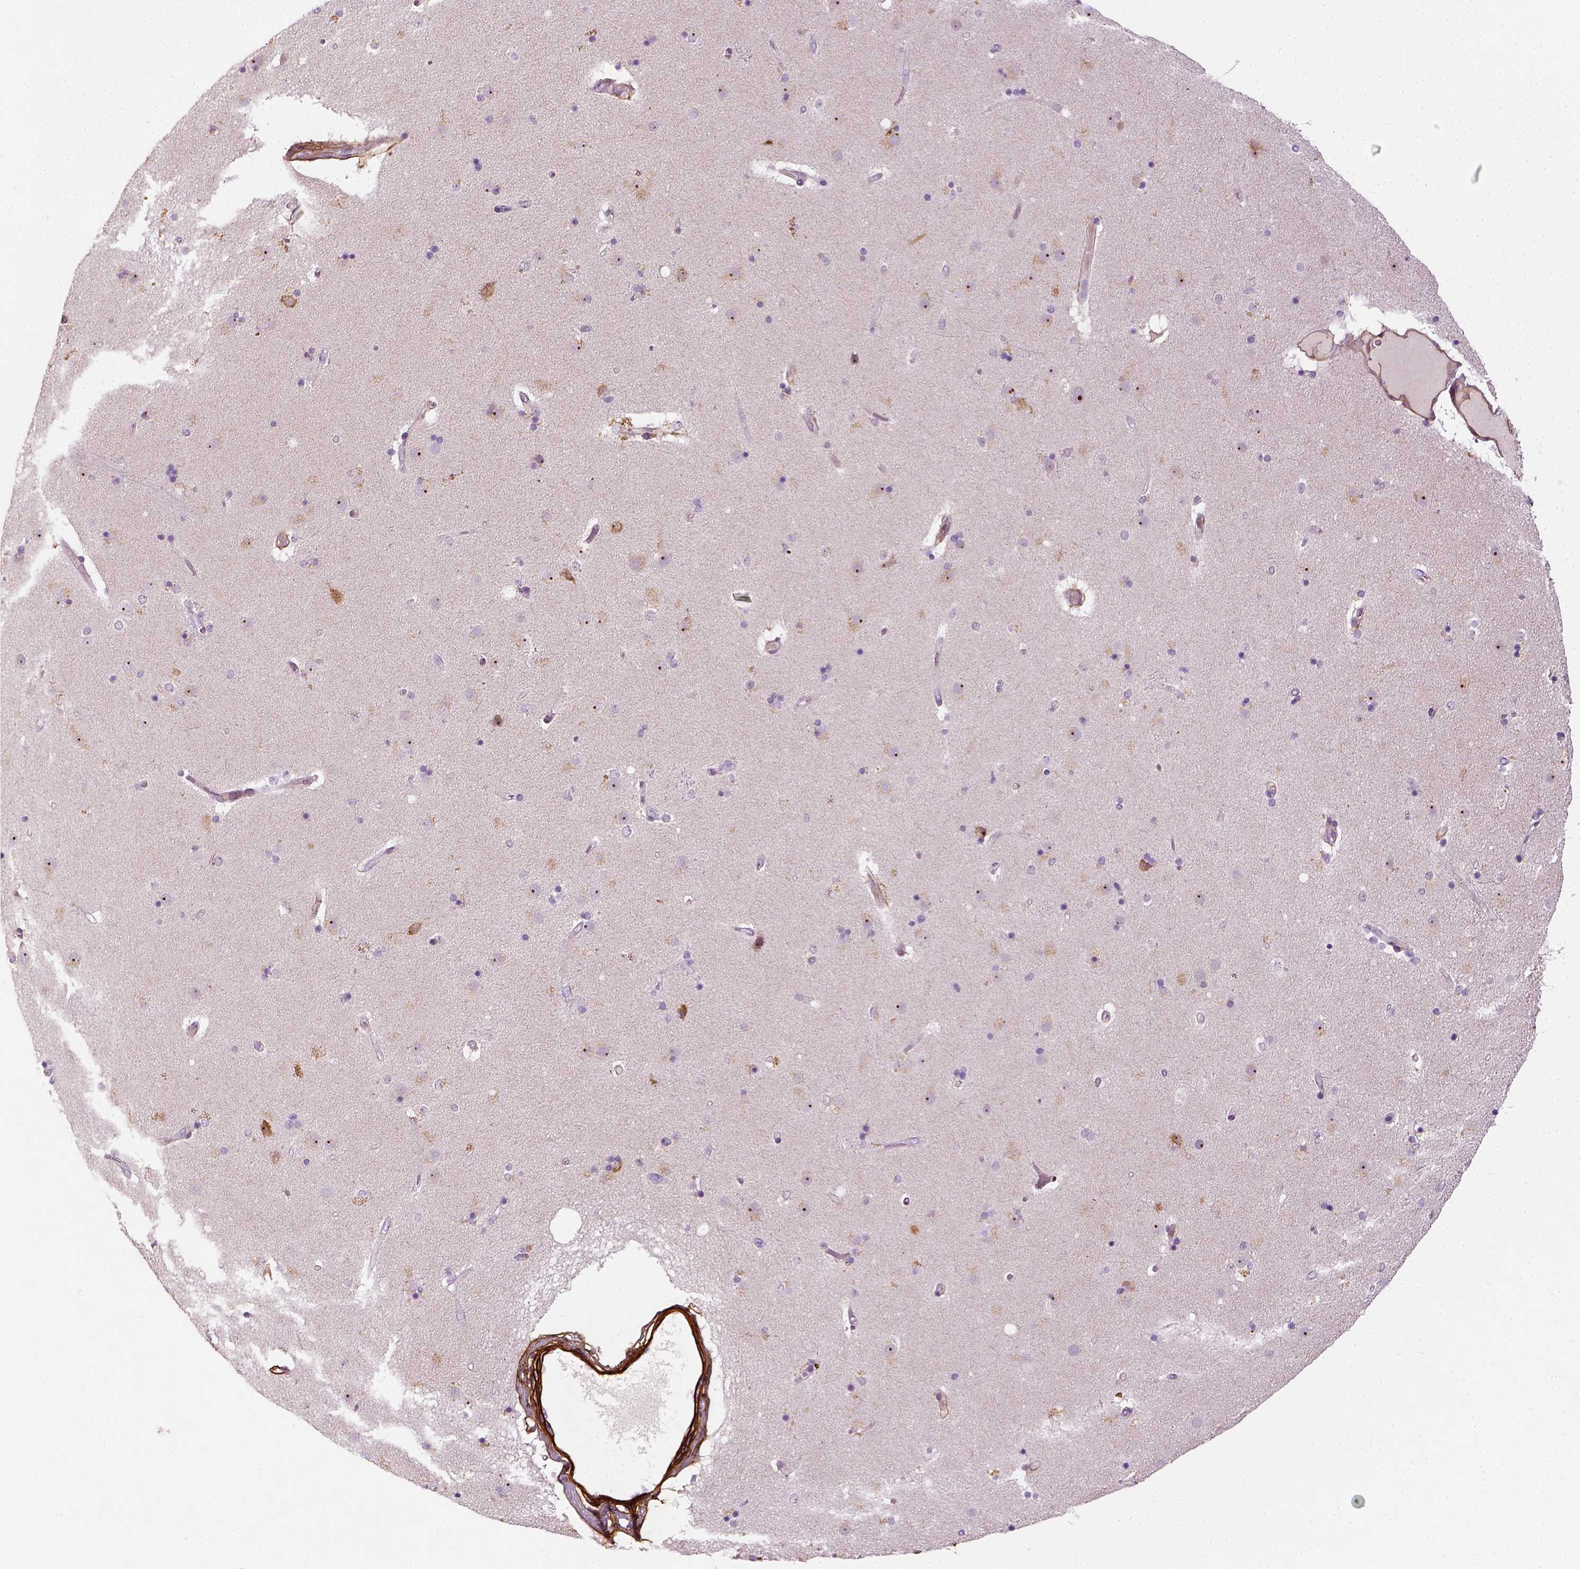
{"staining": {"intensity": "negative", "quantity": "none", "location": "none"}, "tissue": "caudate", "cell_type": "Glial cells", "image_type": "normal", "snomed": [{"axis": "morphology", "description": "Normal tissue, NOS"}, {"axis": "topography", "description": "Lateral ventricle wall"}], "caption": "Immunohistochemical staining of unremarkable caudate demonstrates no significant positivity in glial cells. The staining is performed using DAB (3,3'-diaminobenzidine) brown chromogen with nuclei counter-stained in using hematoxylin.", "gene": "COL6A2", "patient": {"sex": "female", "age": 71}}